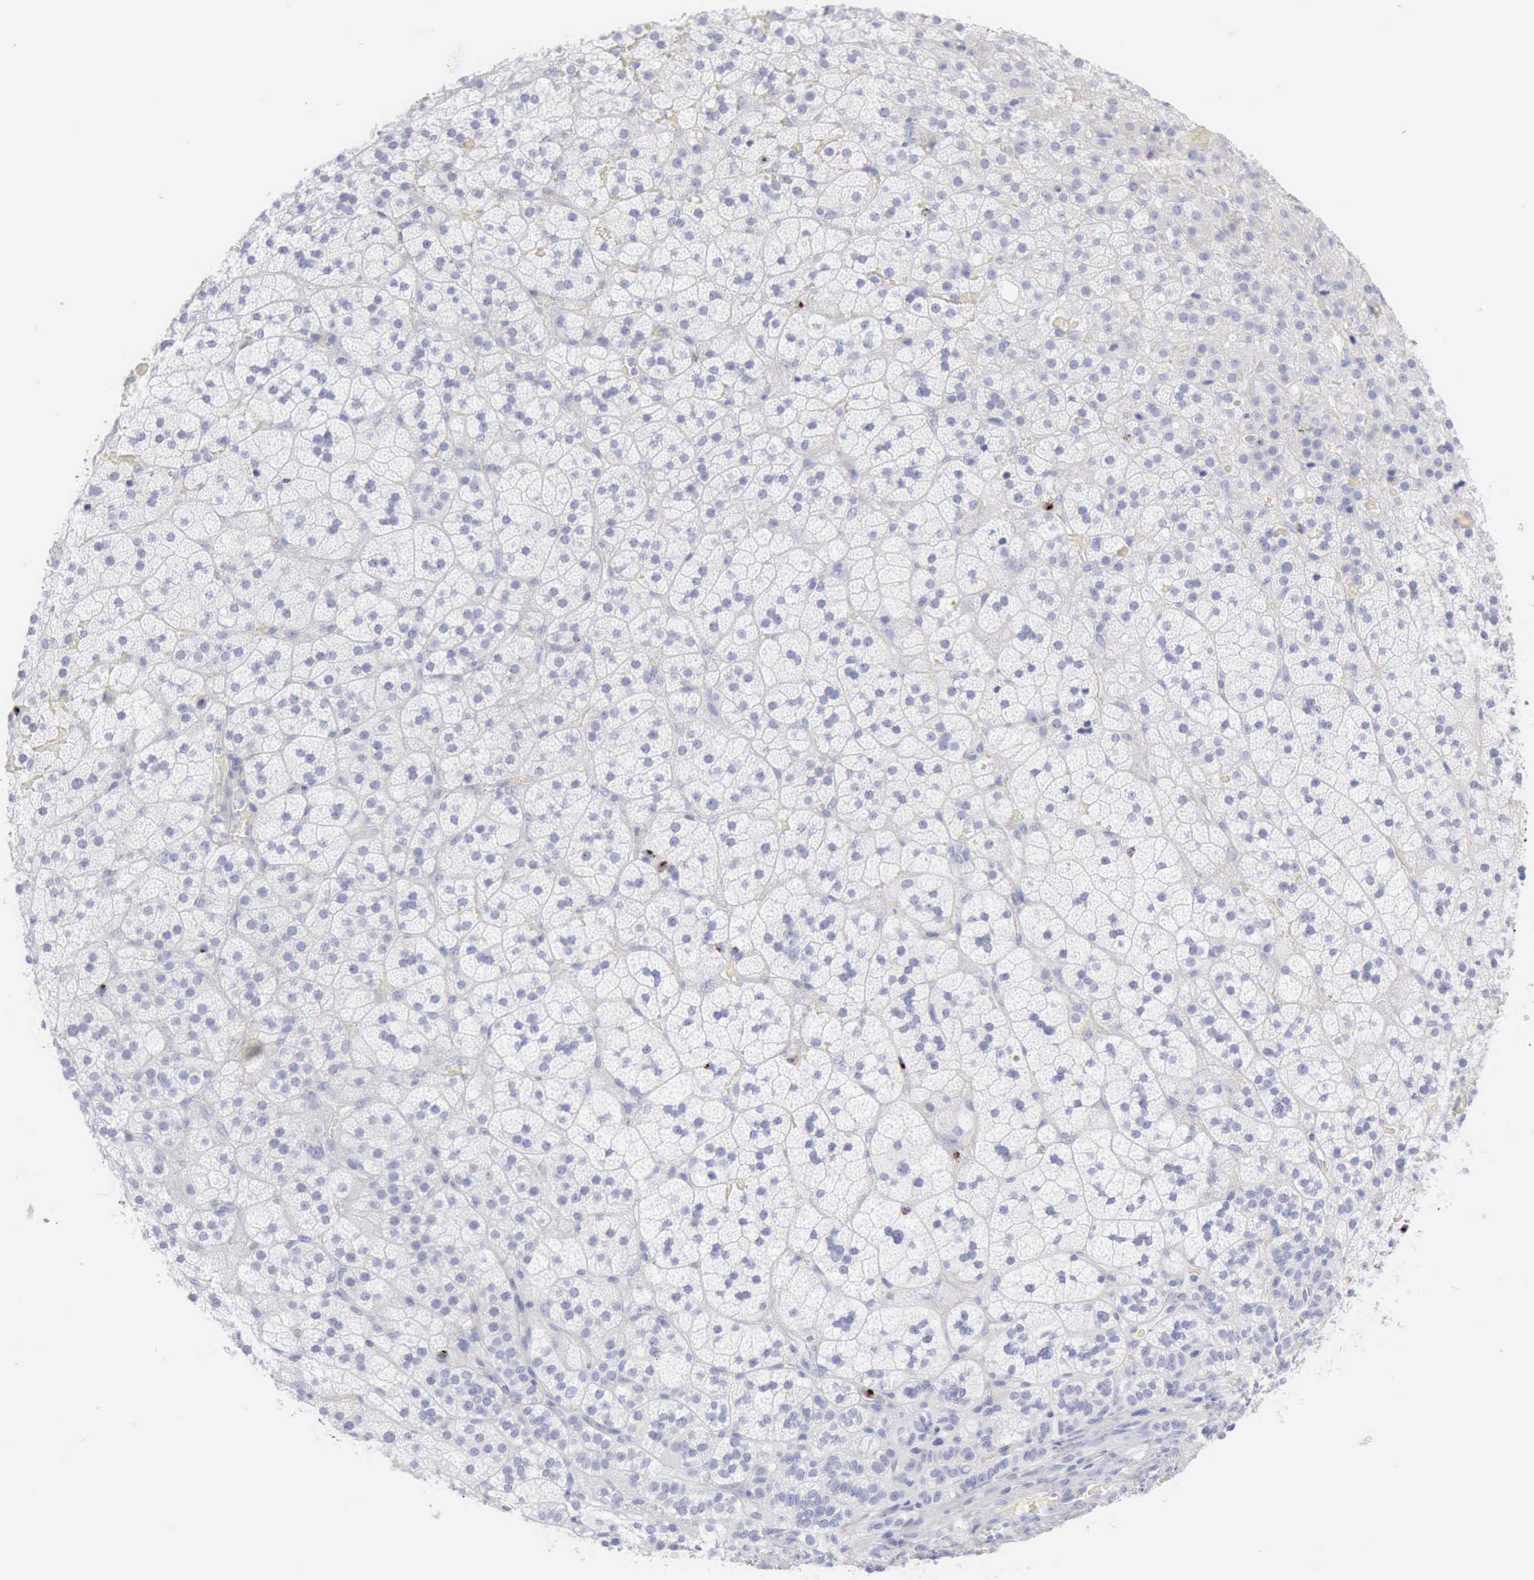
{"staining": {"intensity": "negative", "quantity": "none", "location": "none"}, "tissue": "adrenal gland", "cell_type": "Glandular cells", "image_type": "normal", "snomed": [{"axis": "morphology", "description": "Normal tissue, NOS"}, {"axis": "topography", "description": "Adrenal gland"}], "caption": "DAB immunohistochemical staining of unremarkable adrenal gland displays no significant positivity in glandular cells.", "gene": "GZMB", "patient": {"sex": "male", "age": 35}}